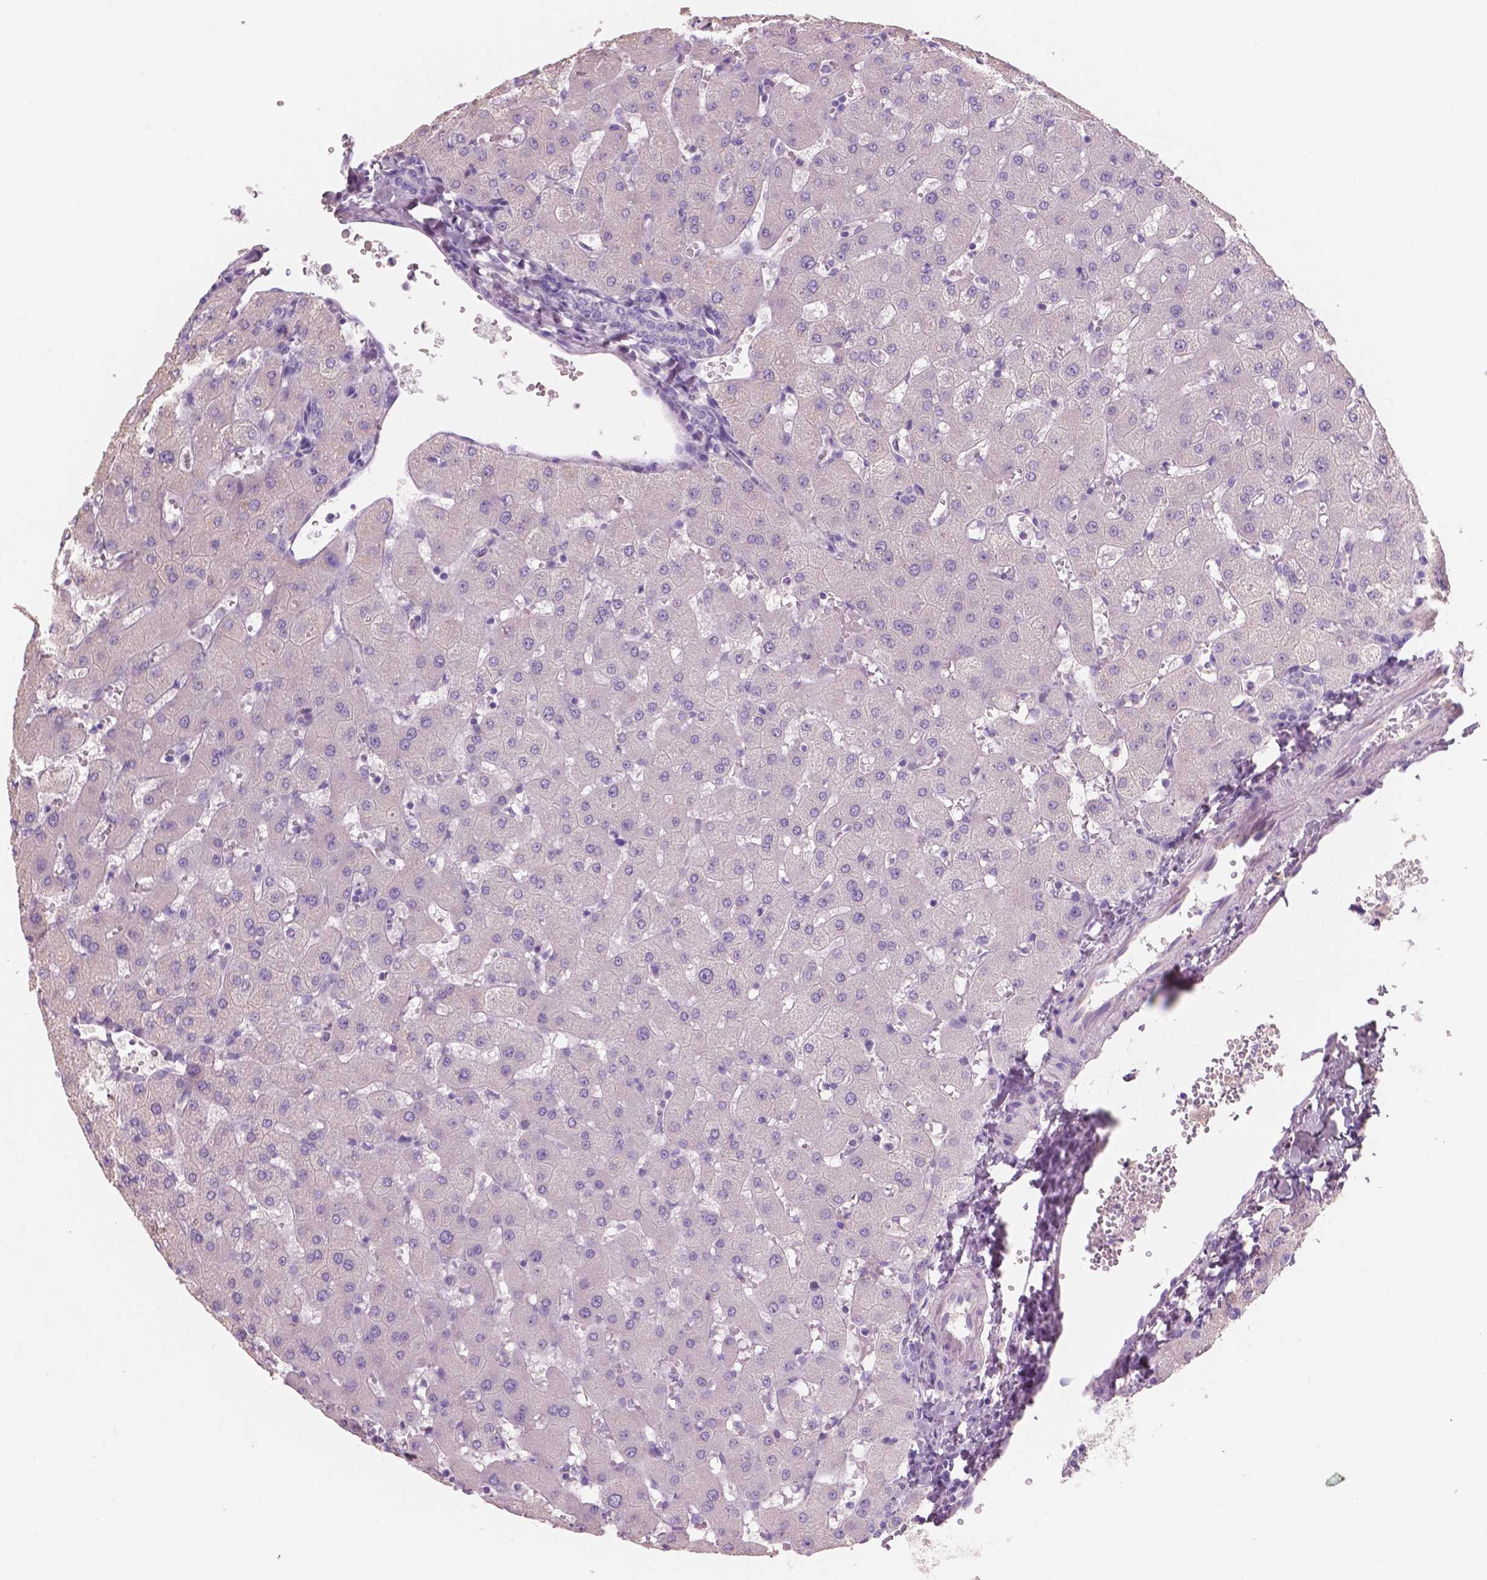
{"staining": {"intensity": "negative", "quantity": "none", "location": "none"}, "tissue": "liver", "cell_type": "Cholangiocytes", "image_type": "normal", "snomed": [{"axis": "morphology", "description": "Normal tissue, NOS"}, {"axis": "topography", "description": "Liver"}], "caption": "This is an immunohistochemistry micrograph of normal liver. There is no staining in cholangiocytes.", "gene": "SBSN", "patient": {"sex": "female", "age": 63}}